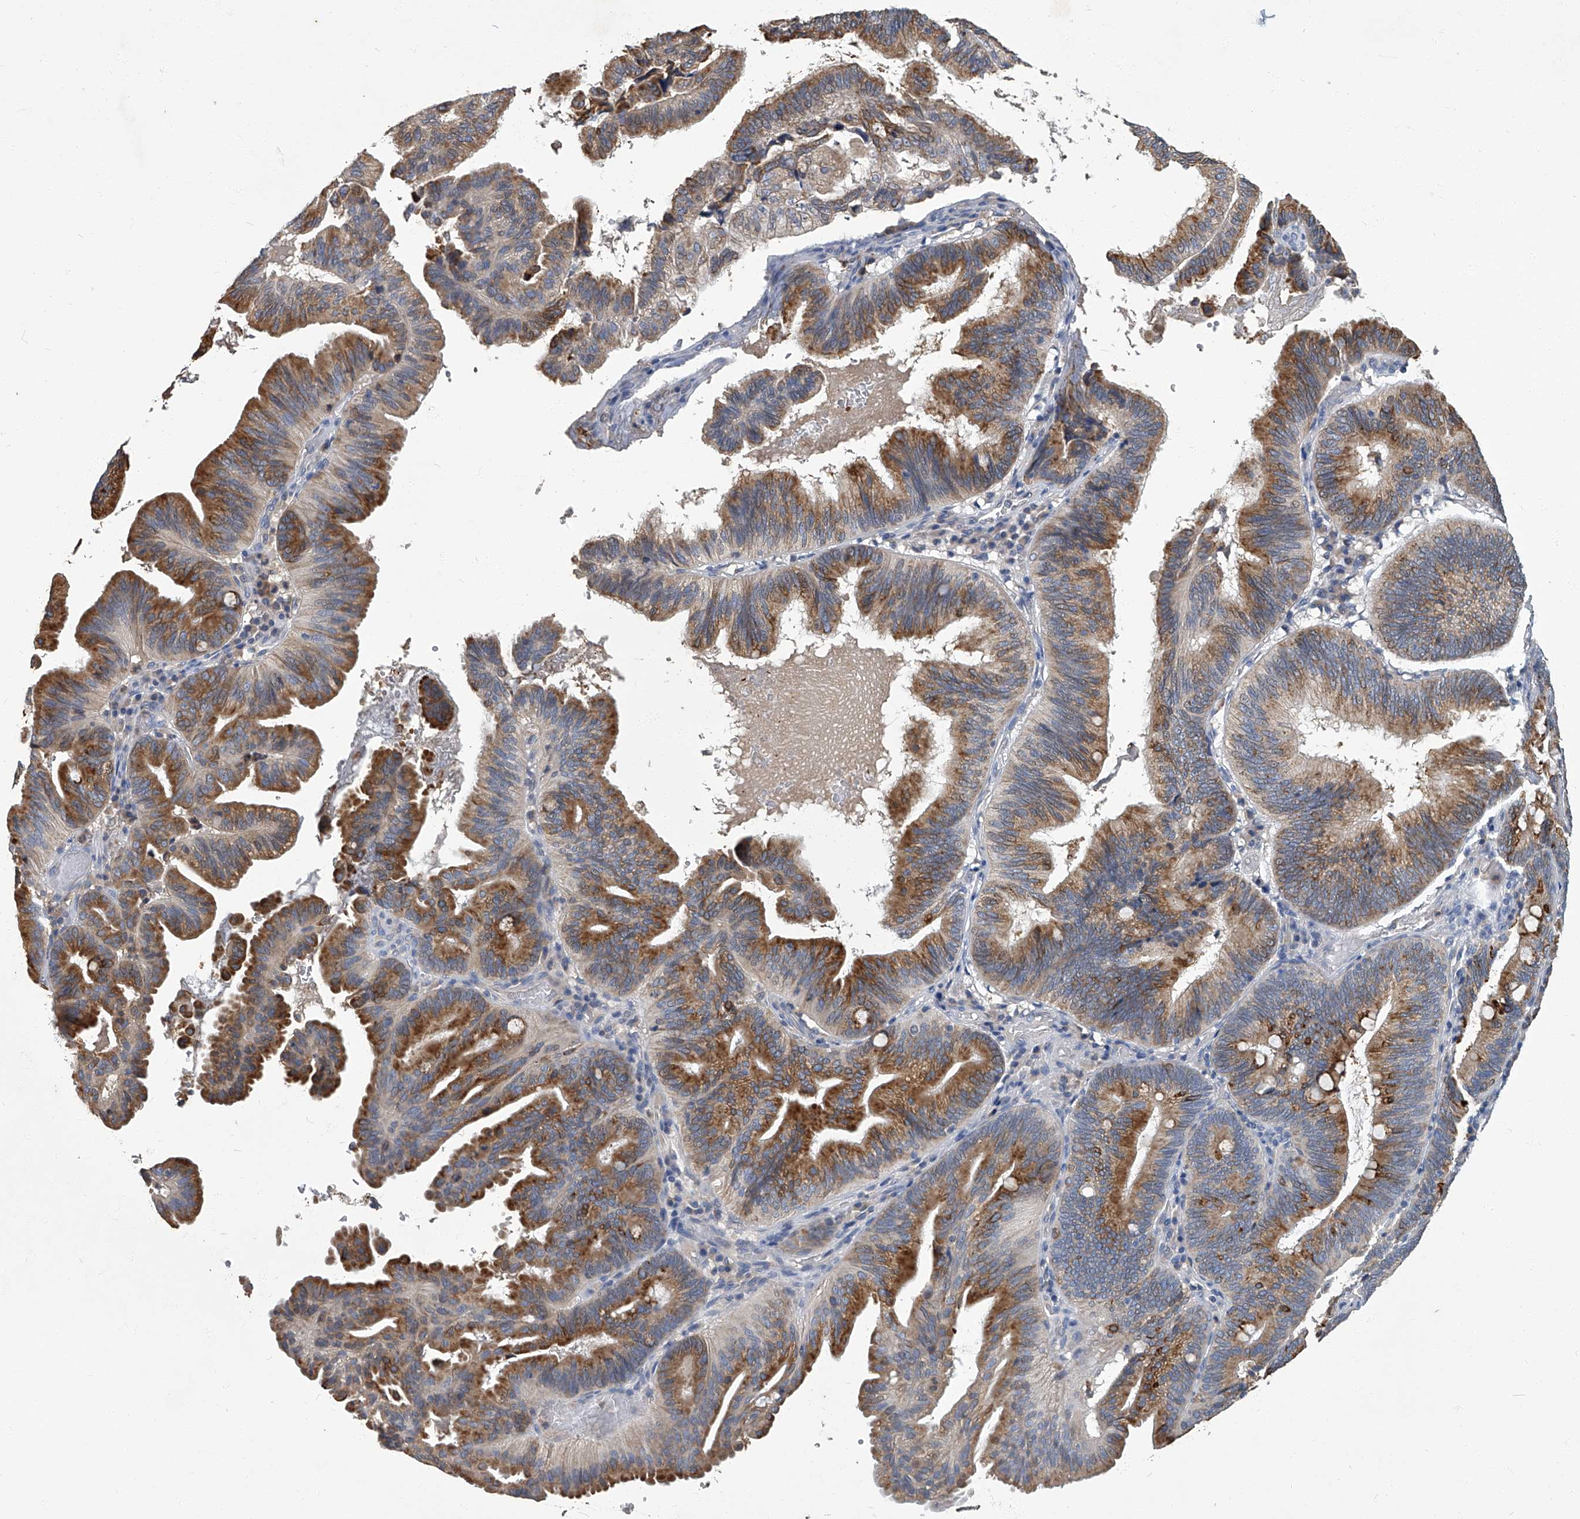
{"staining": {"intensity": "moderate", "quantity": ">75%", "location": "cytoplasmic/membranous"}, "tissue": "pancreatic cancer", "cell_type": "Tumor cells", "image_type": "cancer", "snomed": [{"axis": "morphology", "description": "Adenocarcinoma, NOS"}, {"axis": "topography", "description": "Pancreas"}], "caption": "This is a histology image of immunohistochemistry staining of adenocarcinoma (pancreatic), which shows moderate positivity in the cytoplasmic/membranous of tumor cells.", "gene": "TGFBR1", "patient": {"sex": "male", "age": 82}}